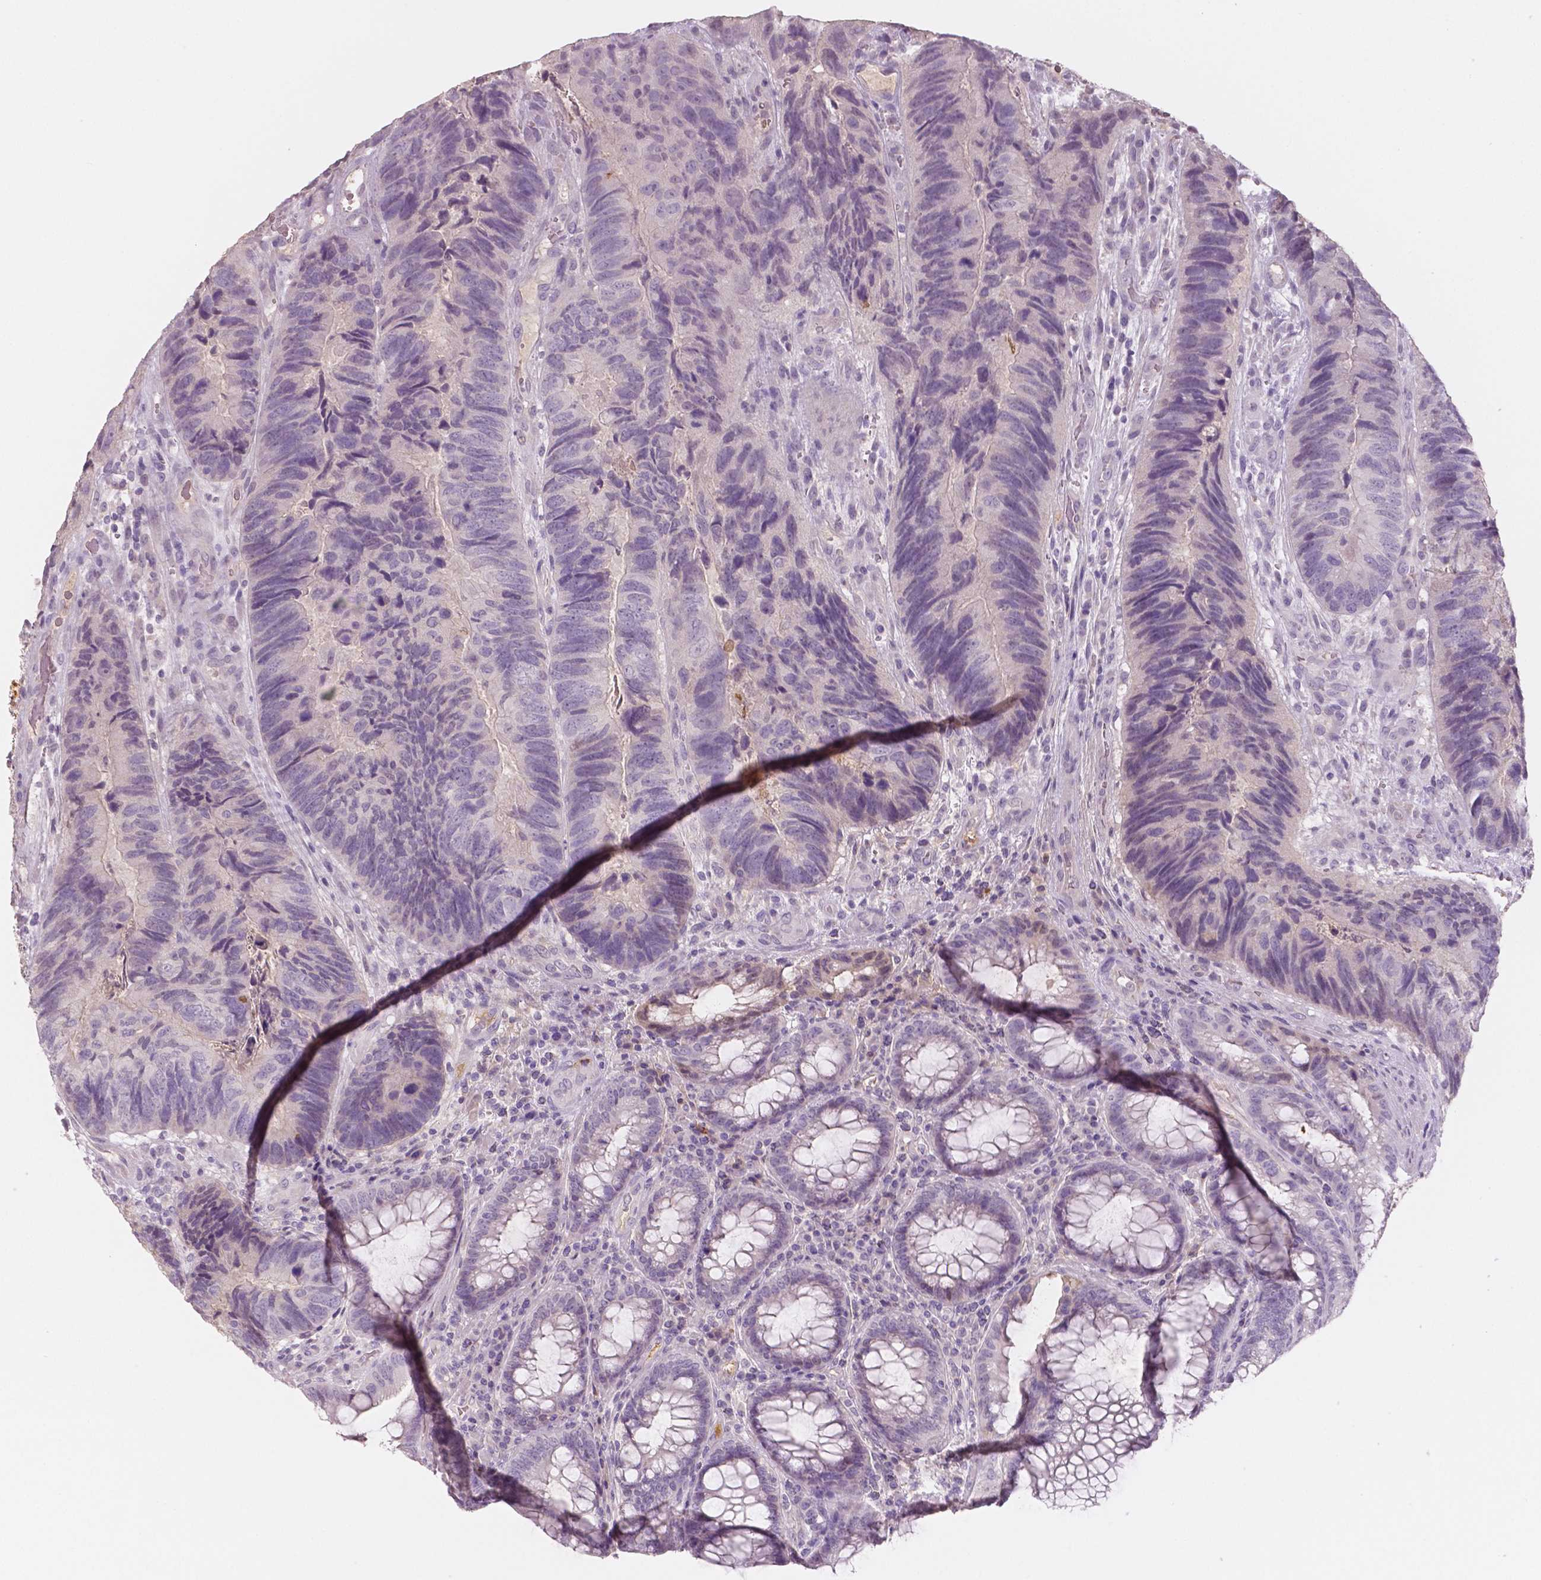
{"staining": {"intensity": "negative", "quantity": "none", "location": "none"}, "tissue": "colorectal cancer", "cell_type": "Tumor cells", "image_type": "cancer", "snomed": [{"axis": "morphology", "description": "Adenocarcinoma, NOS"}, {"axis": "topography", "description": "Colon"}], "caption": "Immunohistochemical staining of colorectal cancer (adenocarcinoma) demonstrates no significant positivity in tumor cells. Brightfield microscopy of immunohistochemistry (IHC) stained with DAB (3,3'-diaminobenzidine) (brown) and hematoxylin (blue), captured at high magnification.", "gene": "APOA4", "patient": {"sex": "female", "age": 67}}